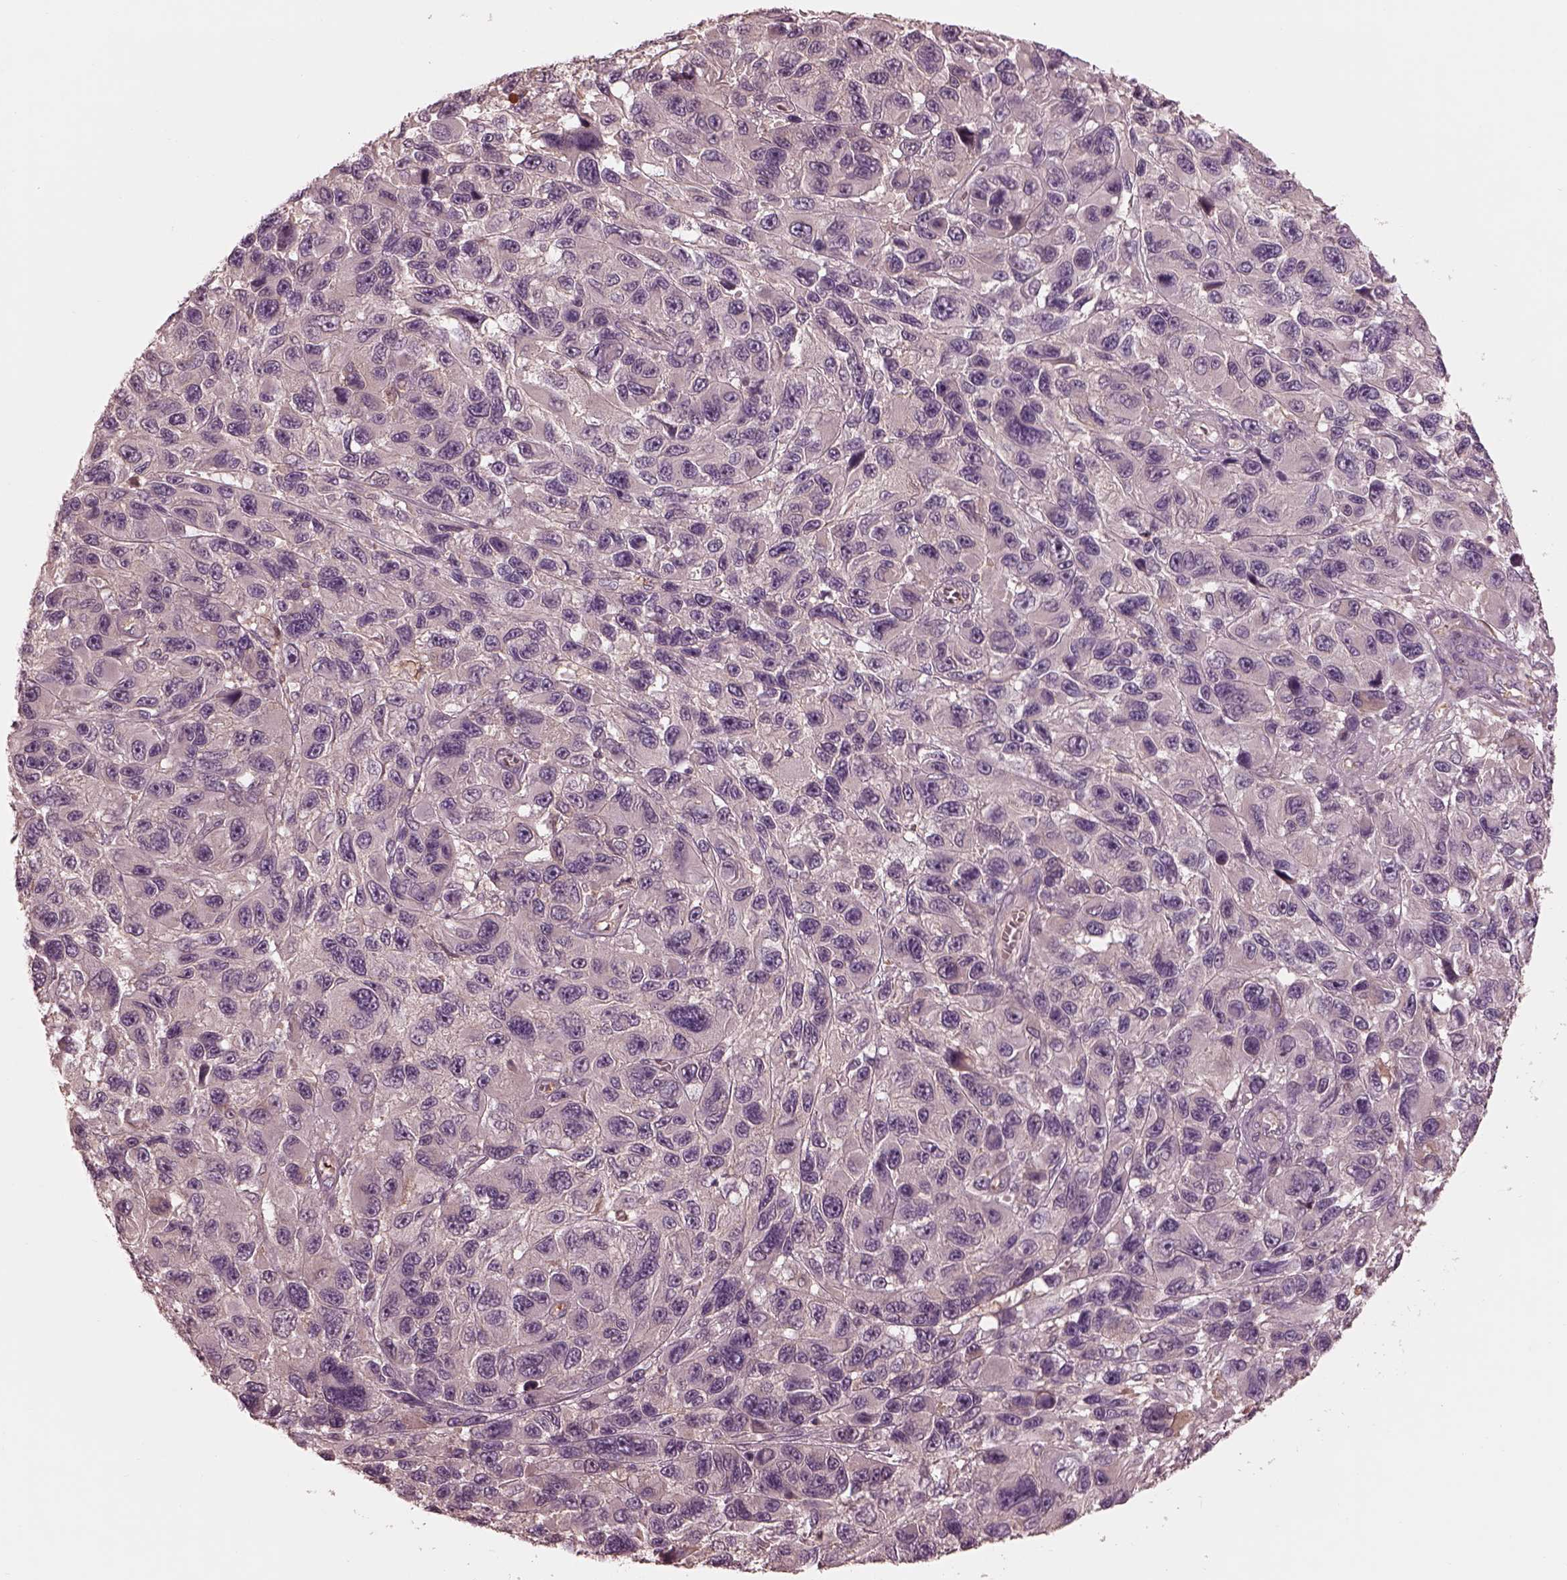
{"staining": {"intensity": "negative", "quantity": "none", "location": "none"}, "tissue": "melanoma", "cell_type": "Tumor cells", "image_type": "cancer", "snomed": [{"axis": "morphology", "description": "Malignant melanoma, NOS"}, {"axis": "topography", "description": "Skin"}], "caption": "This is an immunohistochemistry photomicrograph of human melanoma. There is no expression in tumor cells.", "gene": "TF", "patient": {"sex": "male", "age": 53}}